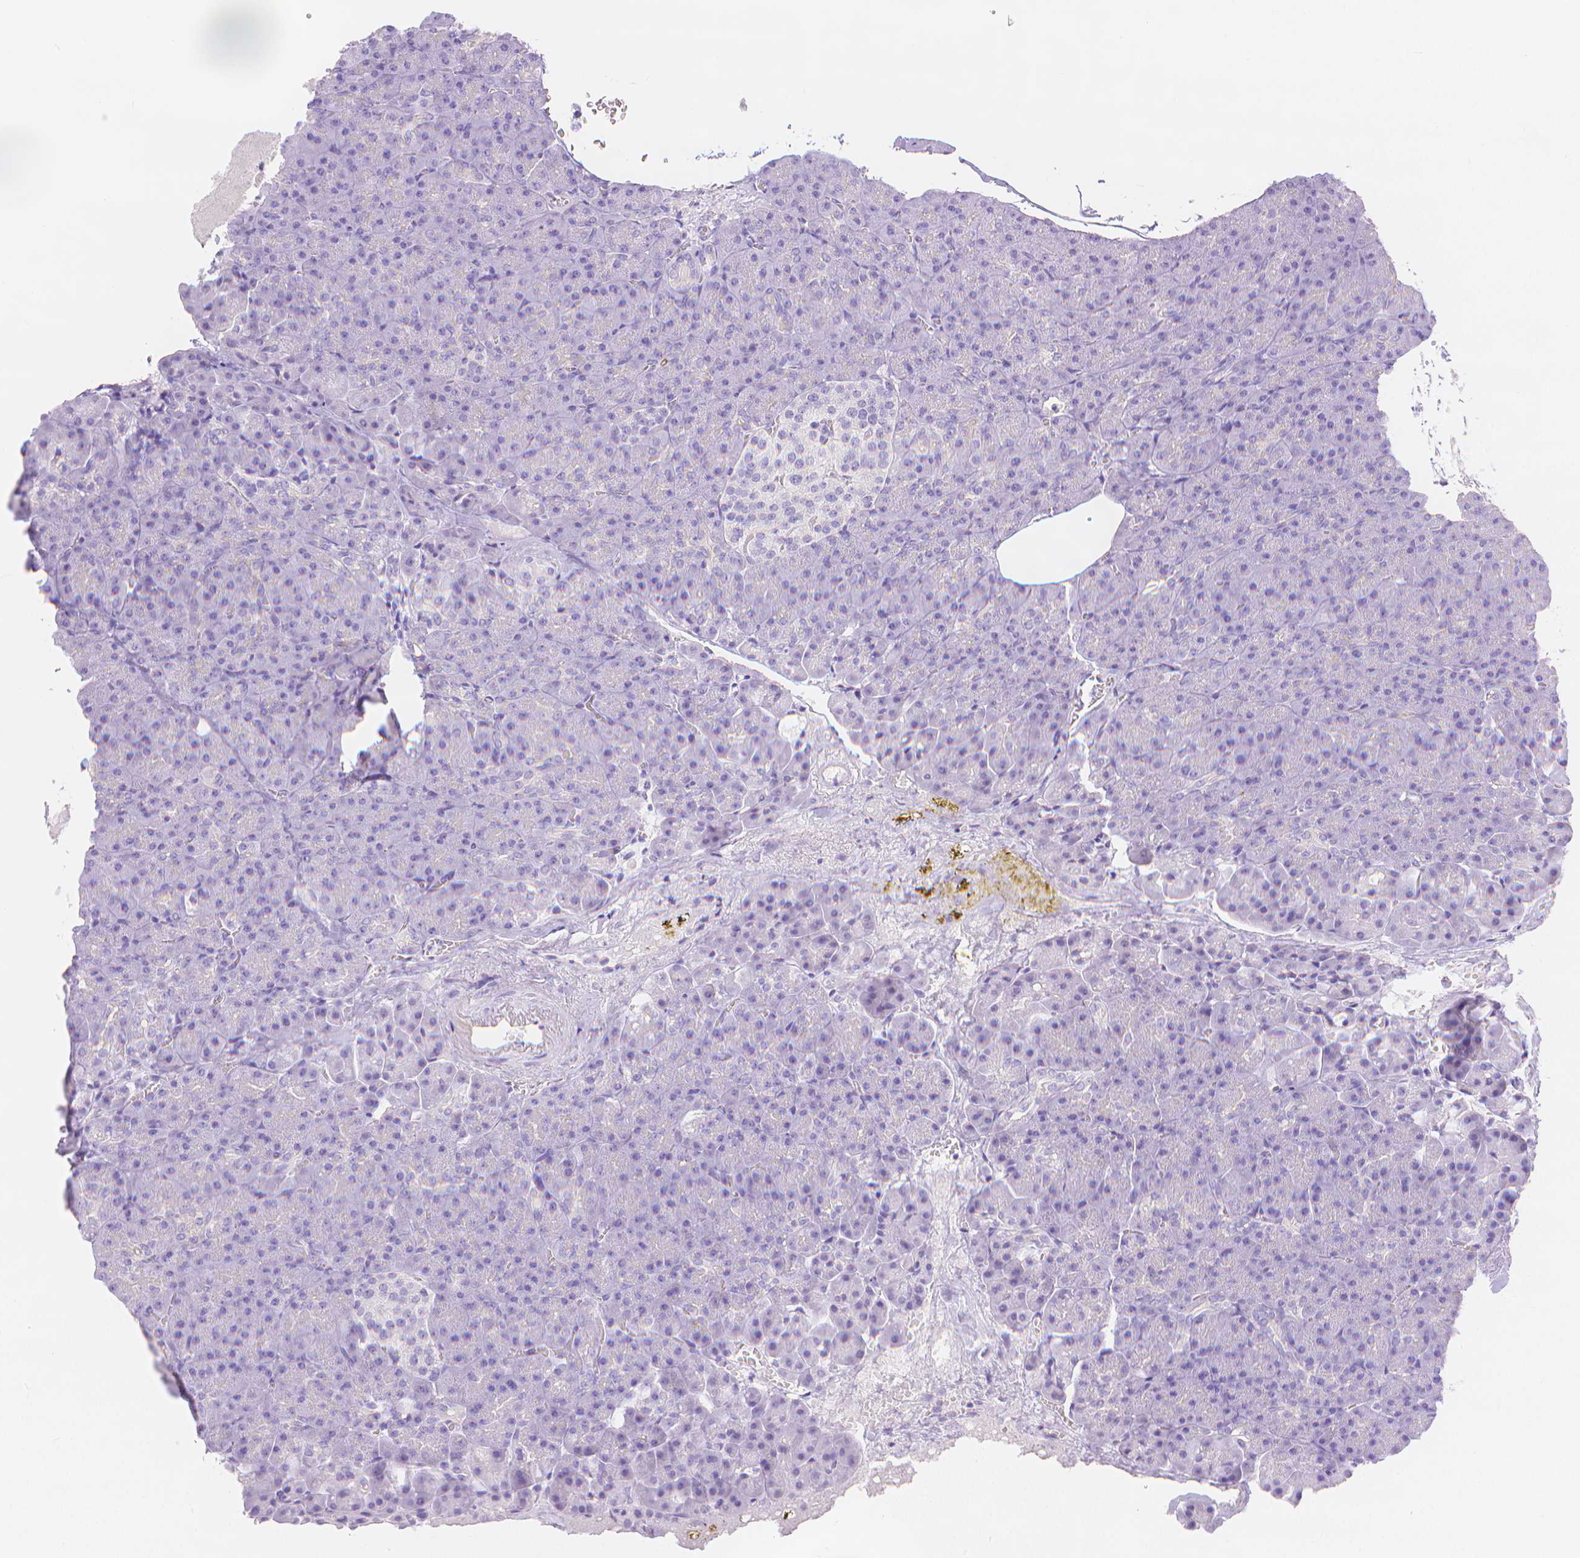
{"staining": {"intensity": "negative", "quantity": "none", "location": "none"}, "tissue": "pancreas", "cell_type": "Exocrine glandular cells", "image_type": "normal", "snomed": [{"axis": "morphology", "description": "Normal tissue, NOS"}, {"axis": "topography", "description": "Pancreas"}], "caption": "This is an immunohistochemistry histopathology image of benign pancreas. There is no staining in exocrine glandular cells.", "gene": "SLC27A5", "patient": {"sex": "female", "age": 74}}